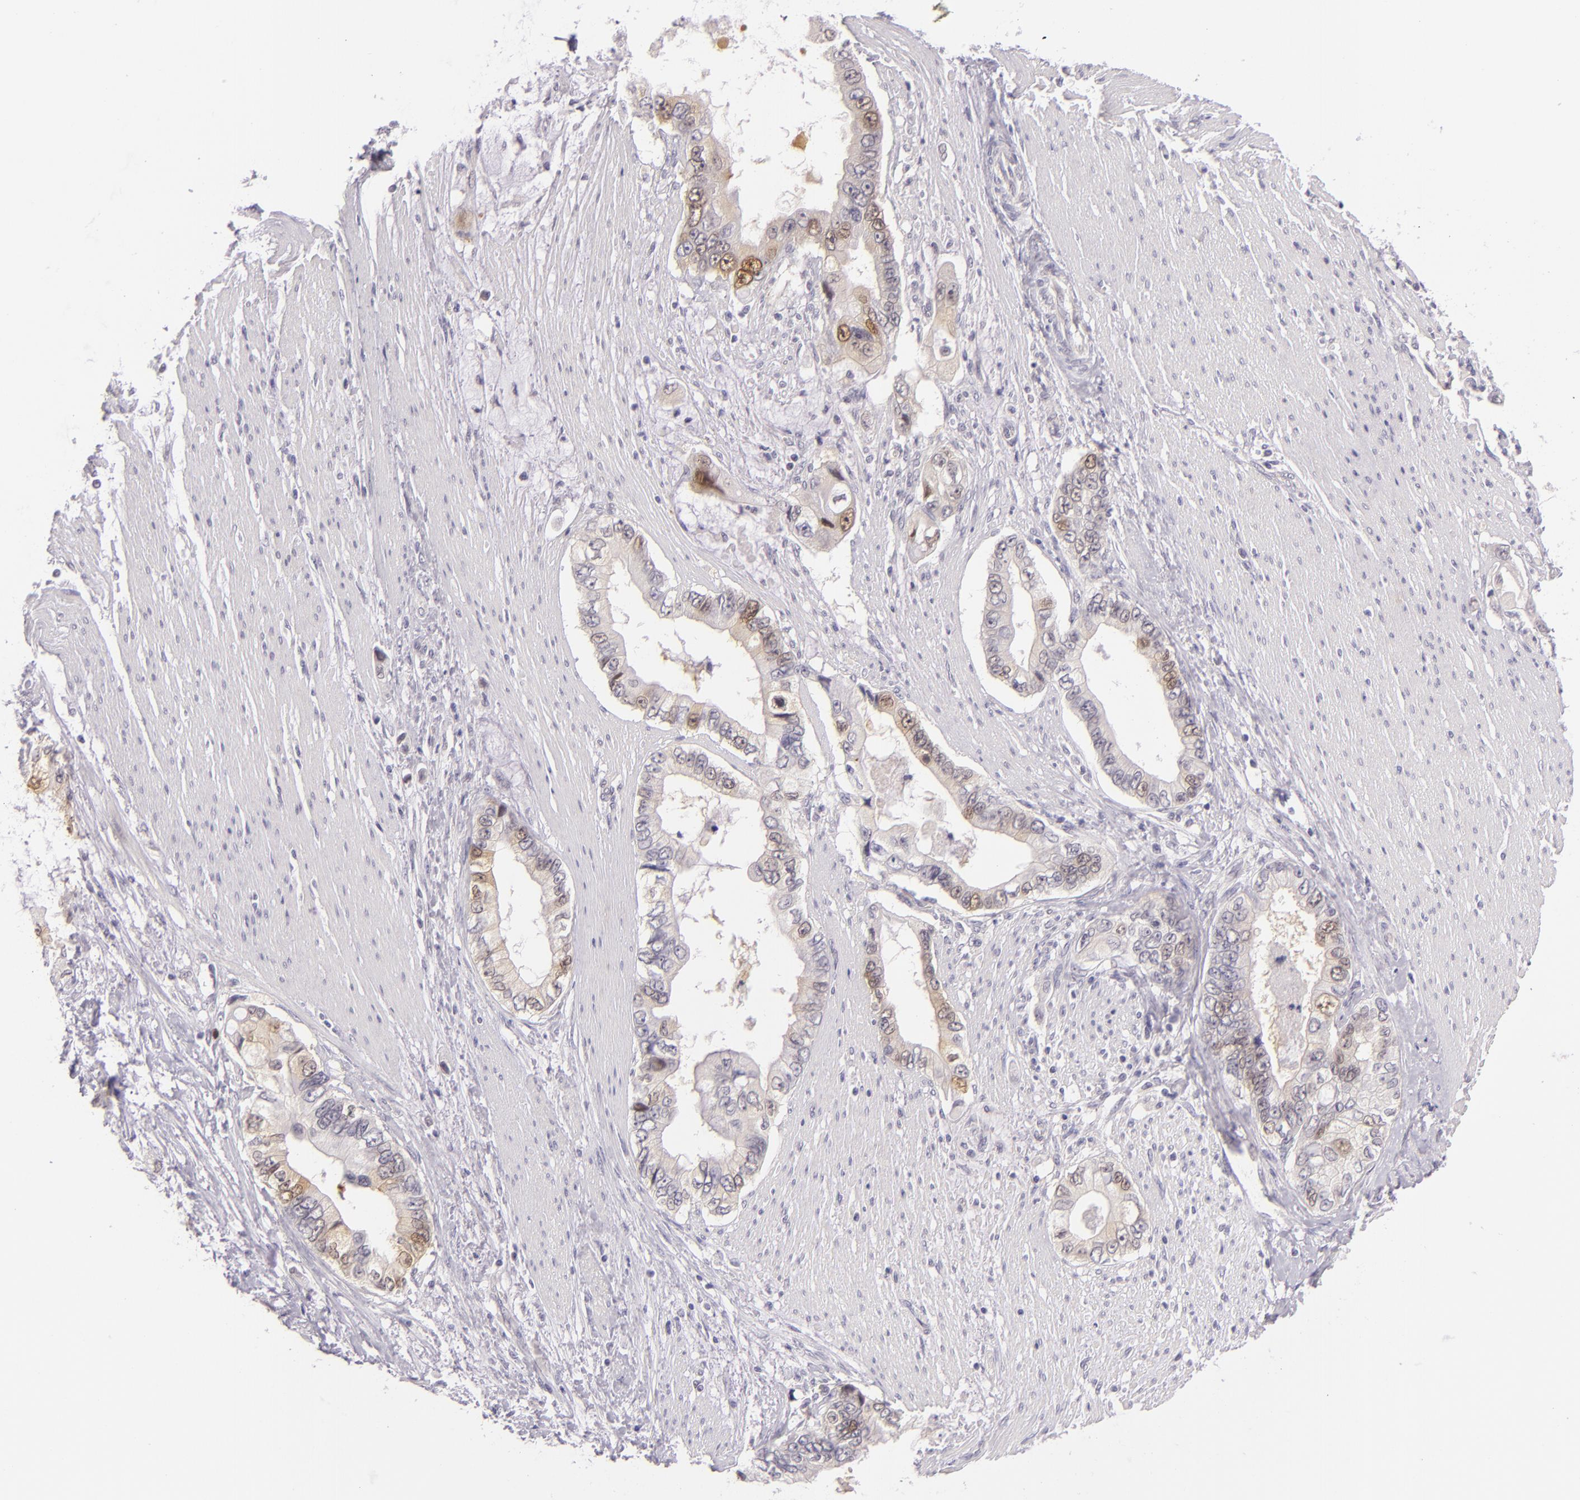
{"staining": {"intensity": "moderate", "quantity": "25%-75%", "location": "cytoplasmic/membranous,nuclear"}, "tissue": "pancreatic cancer", "cell_type": "Tumor cells", "image_type": "cancer", "snomed": [{"axis": "morphology", "description": "Adenocarcinoma, NOS"}, {"axis": "topography", "description": "Pancreas"}, {"axis": "topography", "description": "Stomach, upper"}], "caption": "Protein expression analysis of pancreatic cancer shows moderate cytoplasmic/membranous and nuclear expression in approximately 25%-75% of tumor cells.", "gene": "CSE1L", "patient": {"sex": "male", "age": 77}}